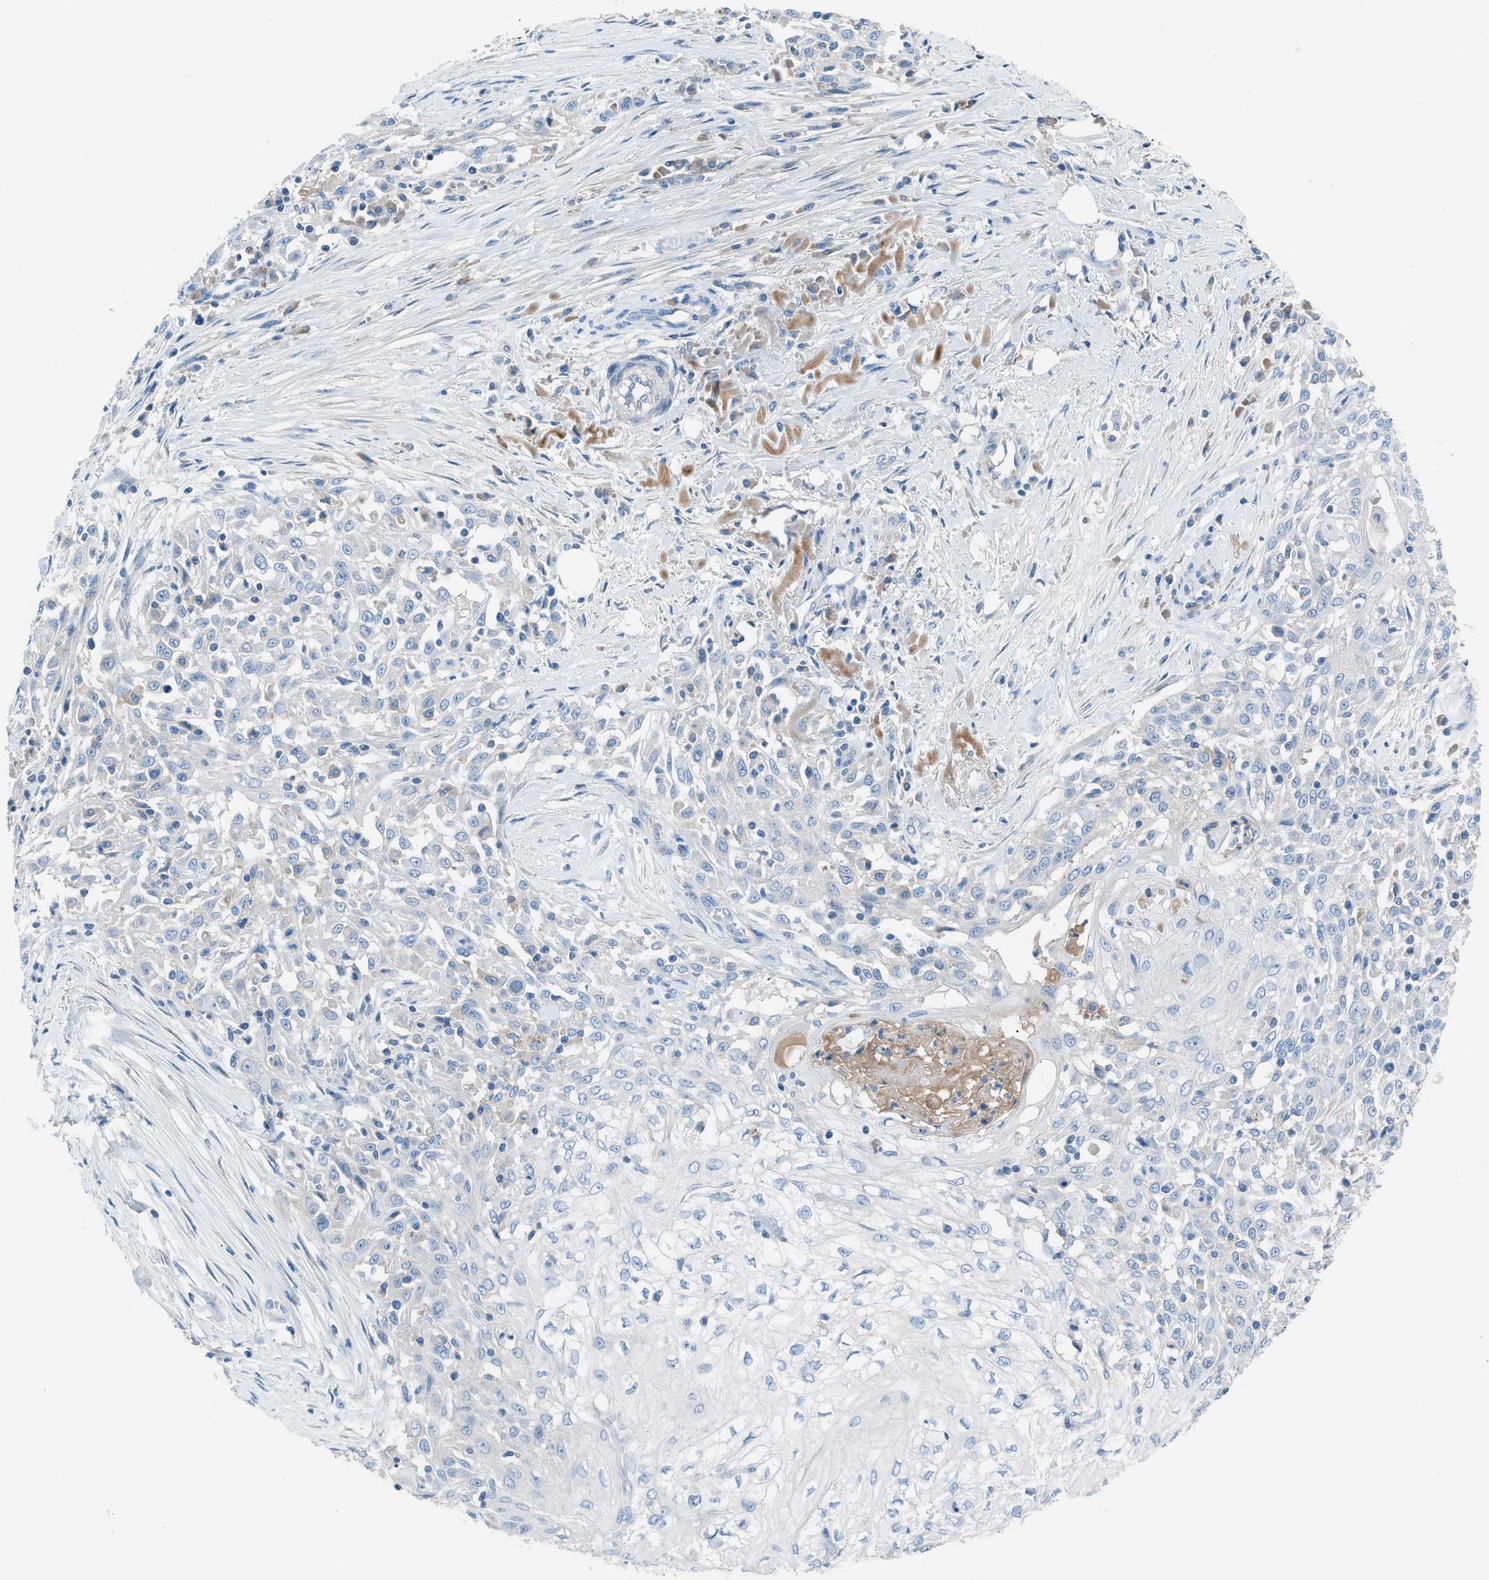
{"staining": {"intensity": "negative", "quantity": "none", "location": "none"}, "tissue": "skin cancer", "cell_type": "Tumor cells", "image_type": "cancer", "snomed": [{"axis": "morphology", "description": "Squamous cell carcinoma, NOS"}, {"axis": "morphology", "description": "Squamous cell carcinoma, metastatic, NOS"}, {"axis": "topography", "description": "Skin"}, {"axis": "topography", "description": "Lymph node"}], "caption": "There is no significant expression in tumor cells of skin squamous cell carcinoma.", "gene": "C5AR2", "patient": {"sex": "male", "age": 75}}